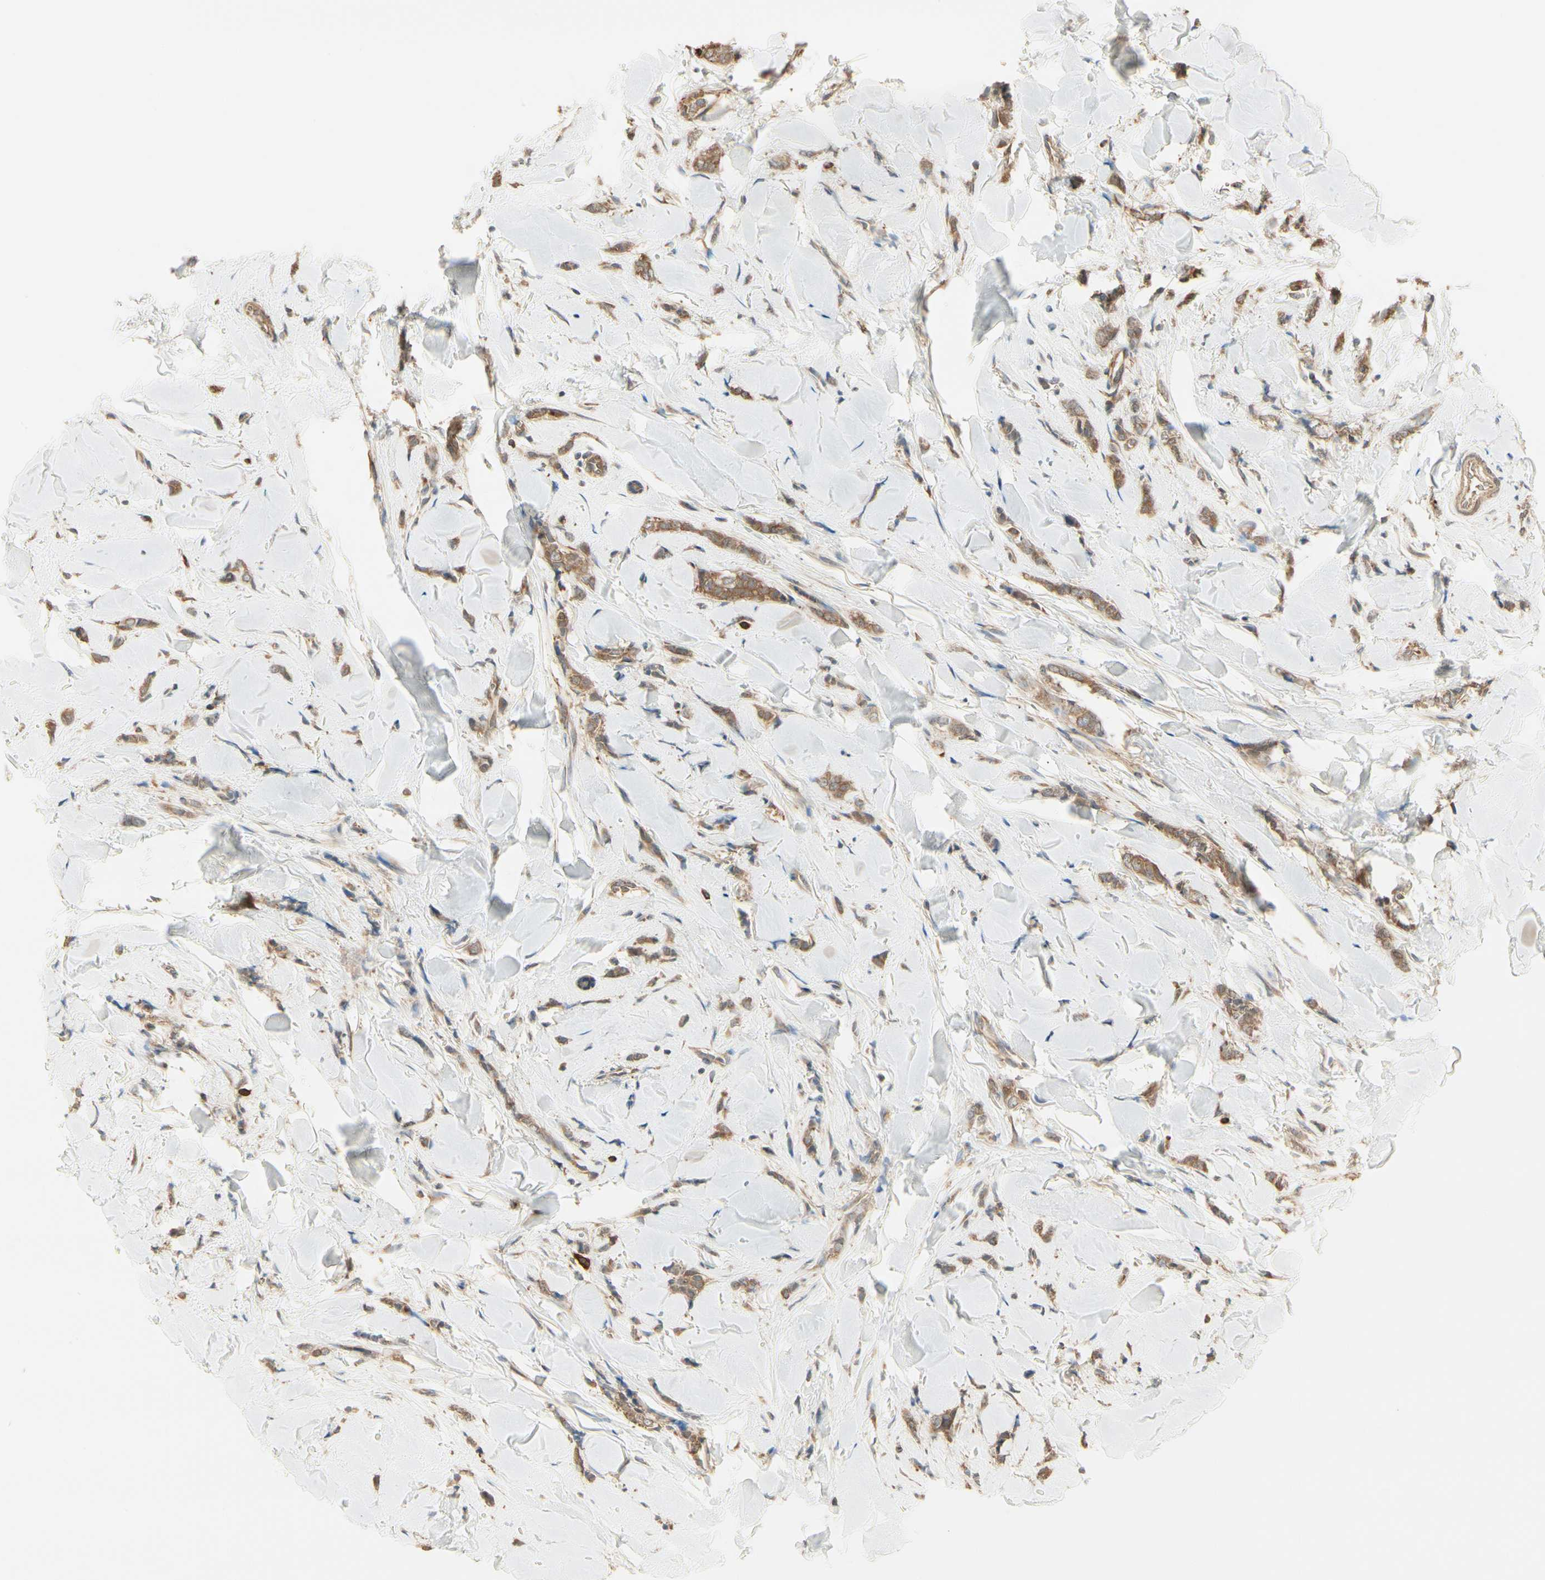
{"staining": {"intensity": "strong", "quantity": ">75%", "location": "cytoplasmic/membranous"}, "tissue": "breast cancer", "cell_type": "Tumor cells", "image_type": "cancer", "snomed": [{"axis": "morphology", "description": "Lobular carcinoma"}, {"axis": "topography", "description": "Skin"}, {"axis": "topography", "description": "Breast"}], "caption": "Lobular carcinoma (breast) stained for a protein displays strong cytoplasmic/membranous positivity in tumor cells.", "gene": "IRAG1", "patient": {"sex": "female", "age": 46}}